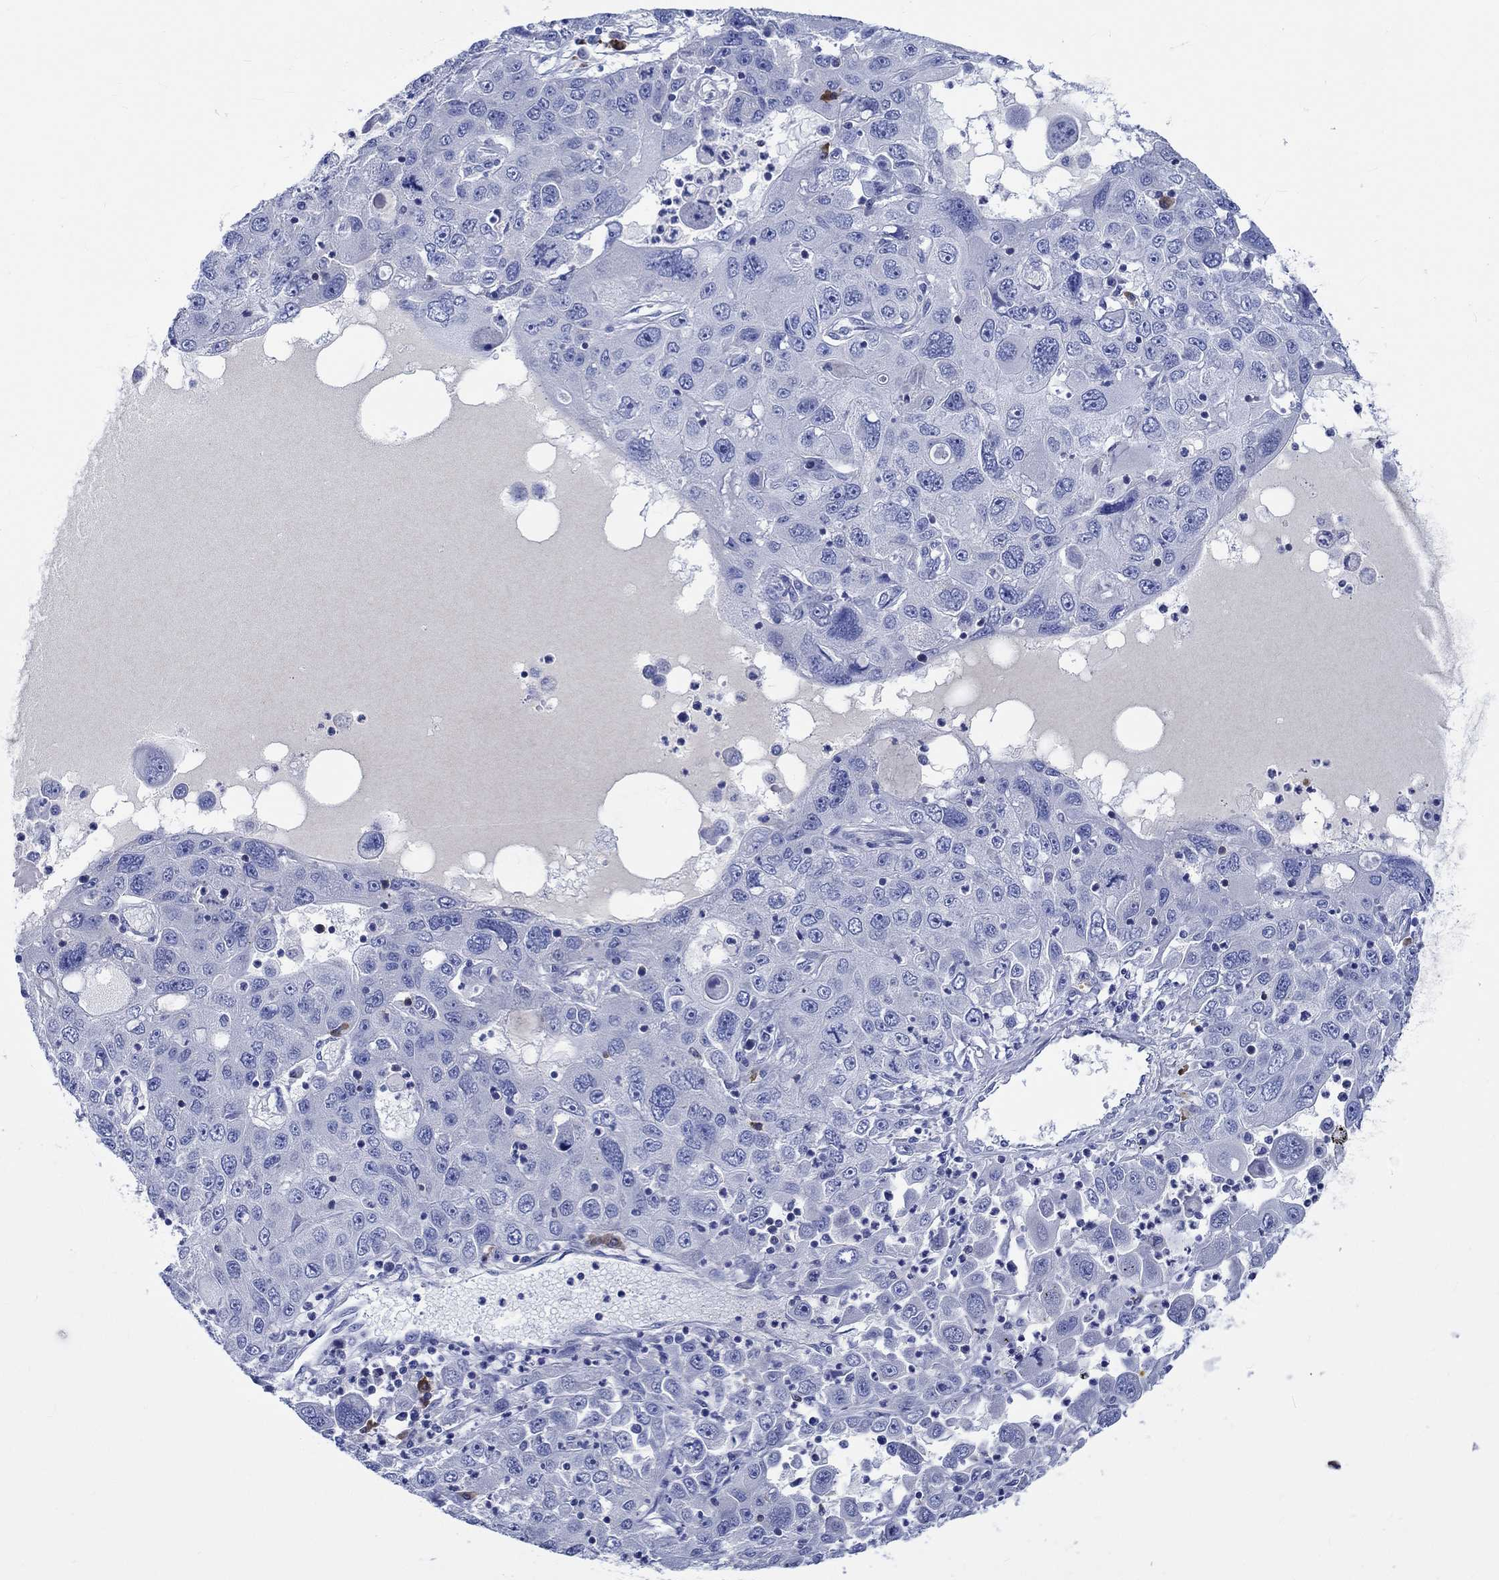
{"staining": {"intensity": "negative", "quantity": "none", "location": "none"}, "tissue": "stomach cancer", "cell_type": "Tumor cells", "image_type": "cancer", "snomed": [{"axis": "morphology", "description": "Adenocarcinoma, NOS"}, {"axis": "topography", "description": "Stomach"}], "caption": "High magnification brightfield microscopy of stomach cancer (adenocarcinoma) stained with DAB (3,3'-diaminobenzidine) (brown) and counterstained with hematoxylin (blue): tumor cells show no significant expression.", "gene": "PTPRN2", "patient": {"sex": "male", "age": 56}}